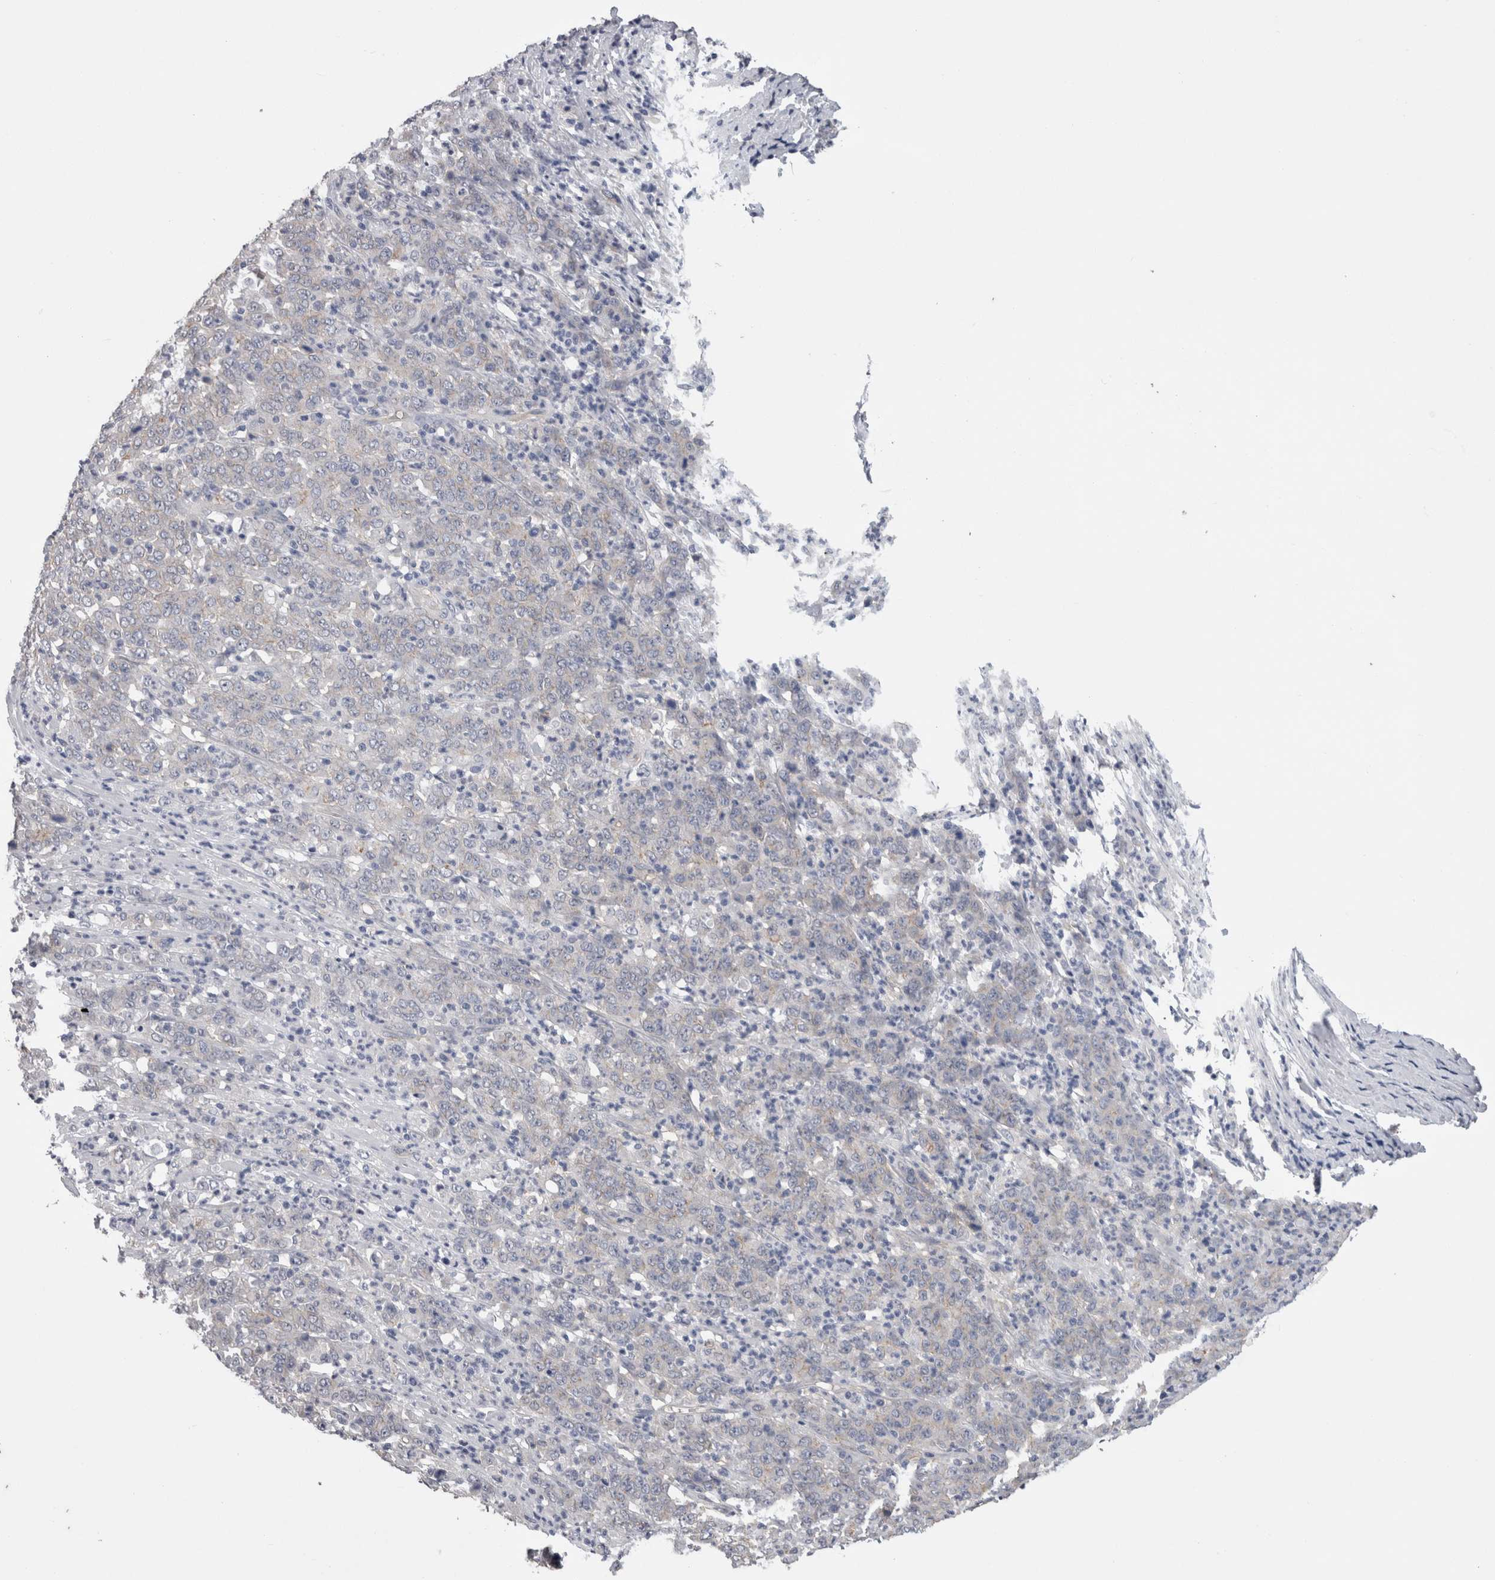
{"staining": {"intensity": "weak", "quantity": "<25%", "location": "cytoplasmic/membranous"}, "tissue": "stomach cancer", "cell_type": "Tumor cells", "image_type": "cancer", "snomed": [{"axis": "morphology", "description": "Adenocarcinoma, NOS"}, {"axis": "topography", "description": "Stomach, lower"}], "caption": "The micrograph exhibits no significant expression in tumor cells of adenocarcinoma (stomach).", "gene": "NECTIN2", "patient": {"sex": "female", "age": 71}}